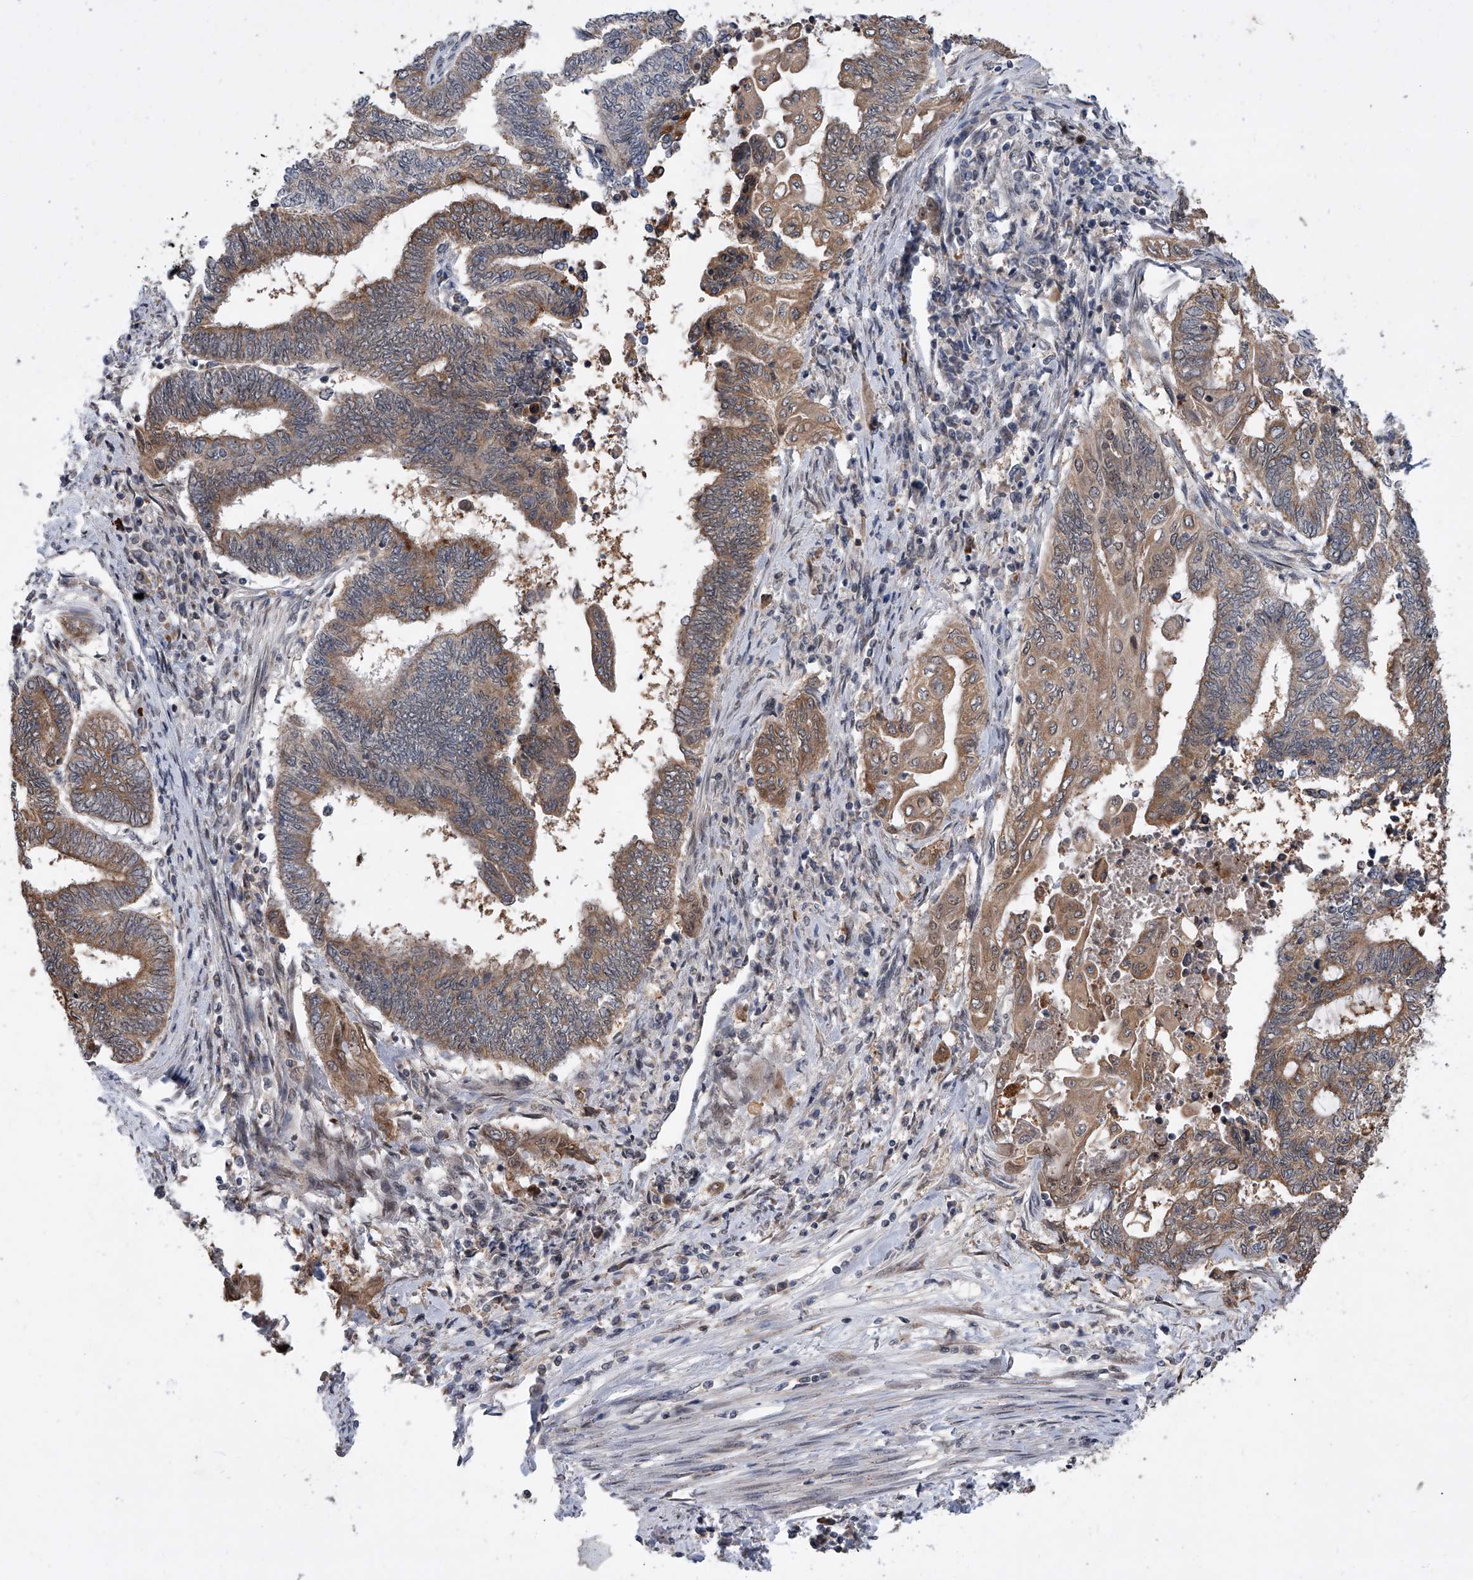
{"staining": {"intensity": "moderate", "quantity": ">75%", "location": "cytoplasmic/membranous"}, "tissue": "endometrial cancer", "cell_type": "Tumor cells", "image_type": "cancer", "snomed": [{"axis": "morphology", "description": "Adenocarcinoma, NOS"}, {"axis": "topography", "description": "Uterus"}, {"axis": "topography", "description": "Endometrium"}], "caption": "Immunohistochemistry image of neoplastic tissue: human endometrial cancer (adenocarcinoma) stained using immunohistochemistry displays medium levels of moderate protein expression localized specifically in the cytoplasmic/membranous of tumor cells, appearing as a cytoplasmic/membranous brown color.", "gene": "BHLHE23", "patient": {"sex": "female", "age": 70}}